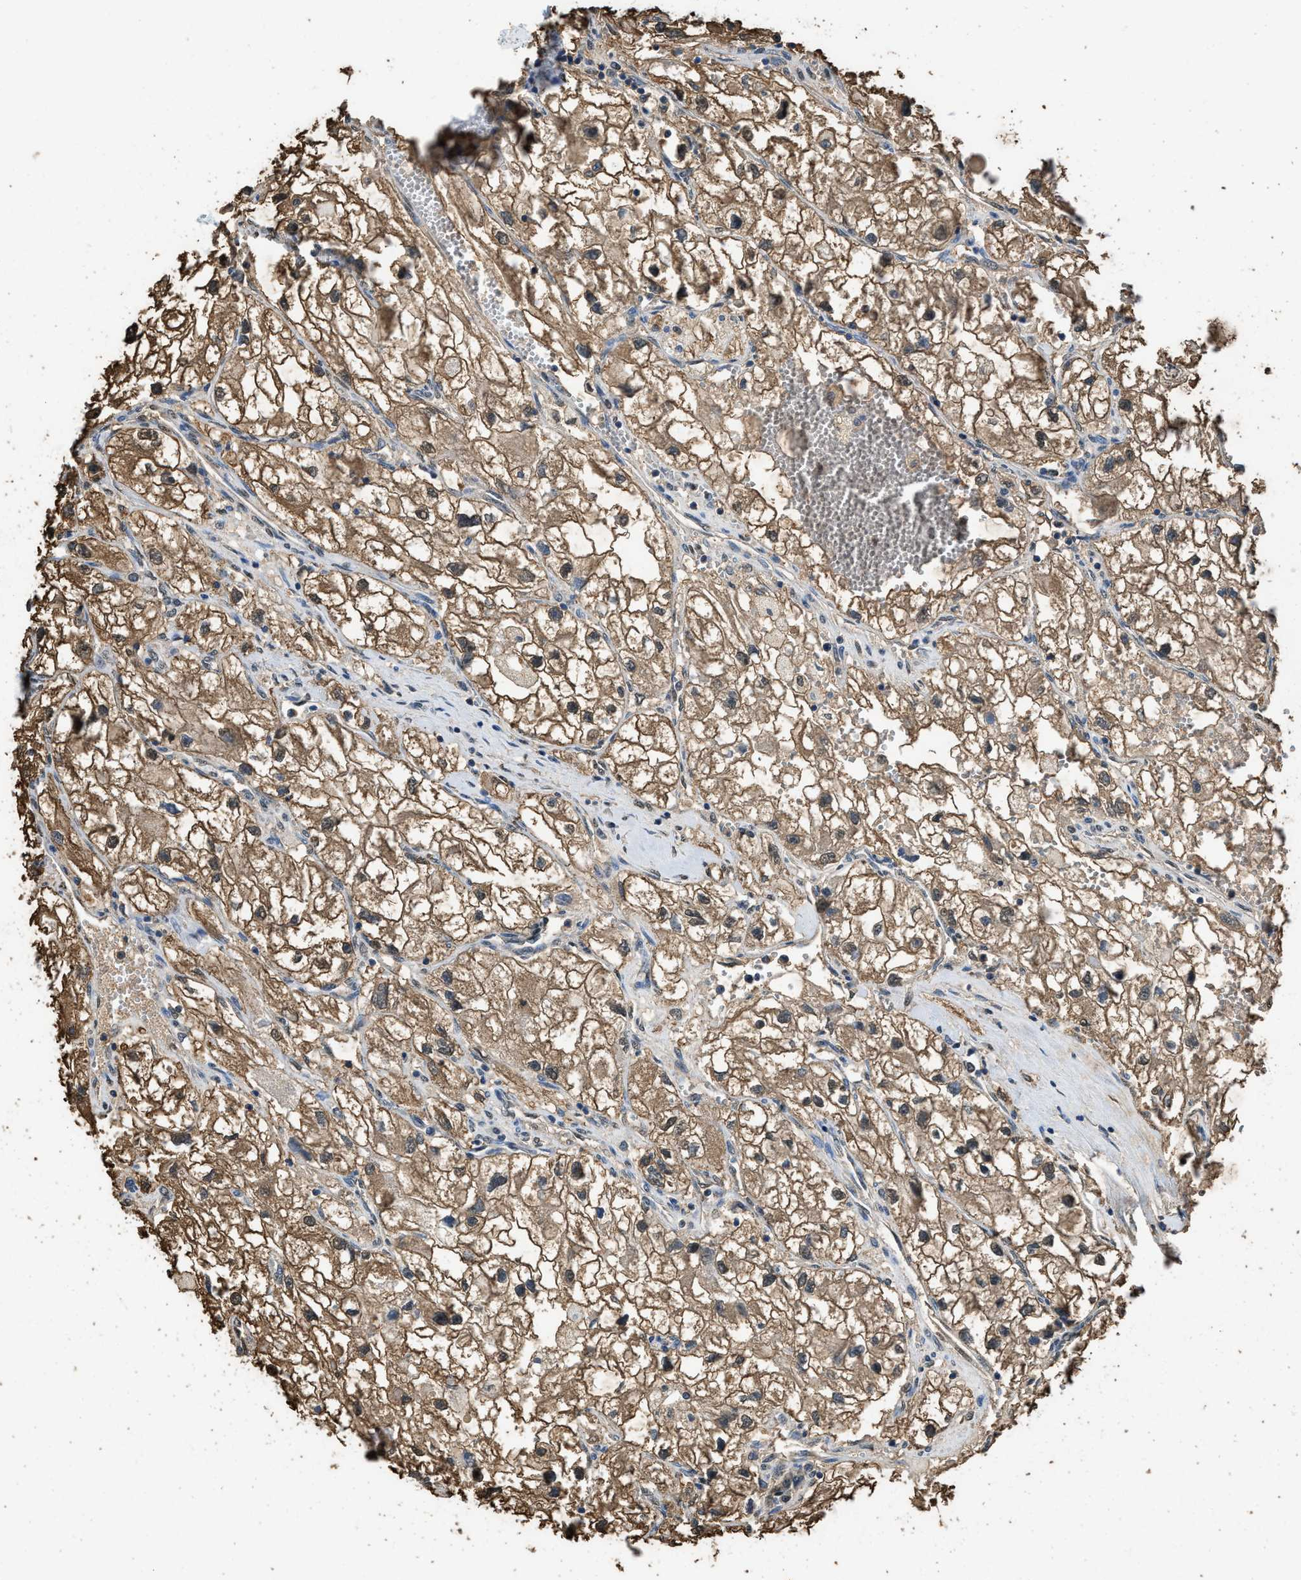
{"staining": {"intensity": "moderate", "quantity": ">75%", "location": "cytoplasmic/membranous"}, "tissue": "renal cancer", "cell_type": "Tumor cells", "image_type": "cancer", "snomed": [{"axis": "morphology", "description": "Adenocarcinoma, NOS"}, {"axis": "topography", "description": "Kidney"}], "caption": "Moderate cytoplasmic/membranous protein staining is appreciated in approximately >75% of tumor cells in renal adenocarcinoma.", "gene": "GAPDH", "patient": {"sex": "female", "age": 70}}